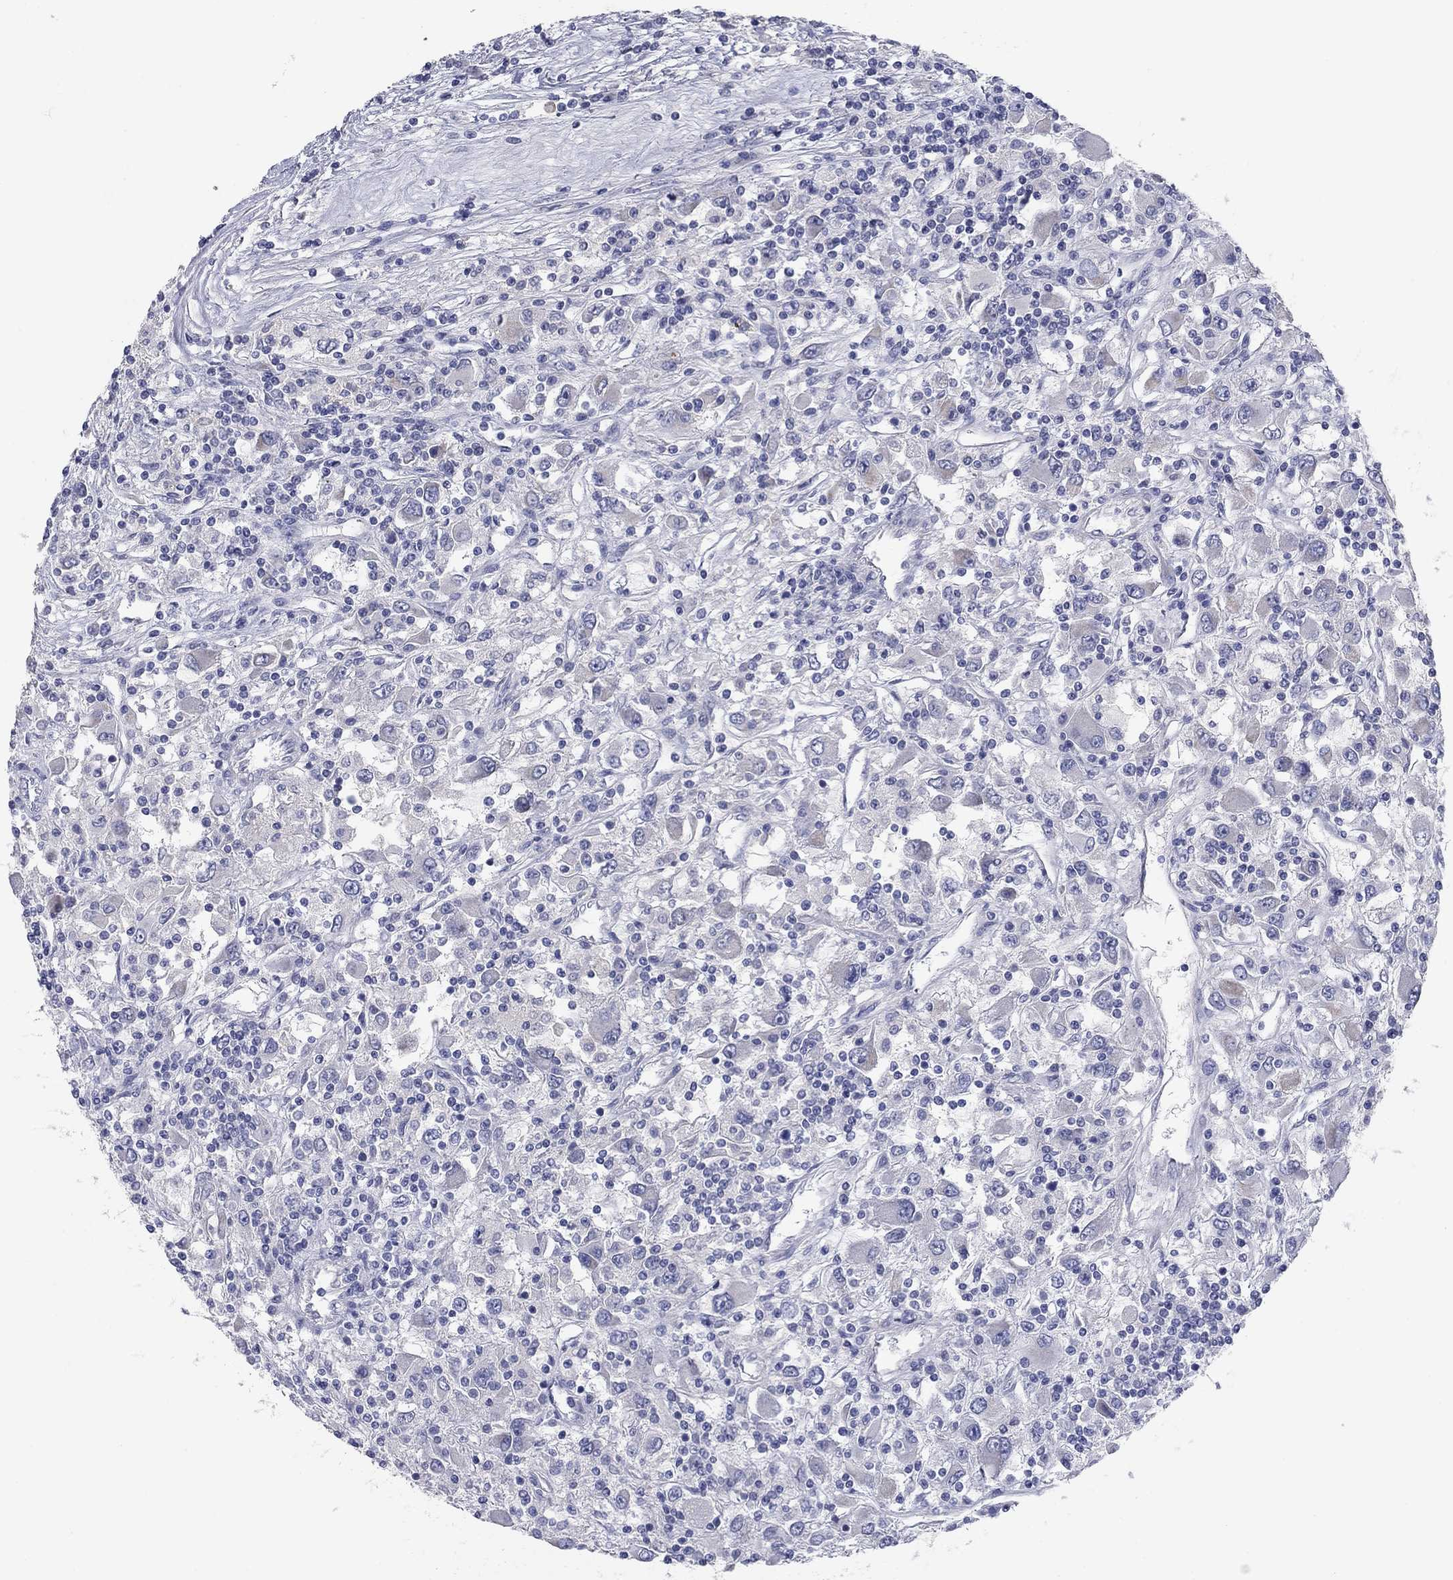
{"staining": {"intensity": "negative", "quantity": "none", "location": "none"}, "tissue": "renal cancer", "cell_type": "Tumor cells", "image_type": "cancer", "snomed": [{"axis": "morphology", "description": "Adenocarcinoma, NOS"}, {"axis": "topography", "description": "Kidney"}], "caption": "Image shows no significant protein staining in tumor cells of adenocarcinoma (renal).", "gene": "PTGDS", "patient": {"sex": "female", "age": 67}}